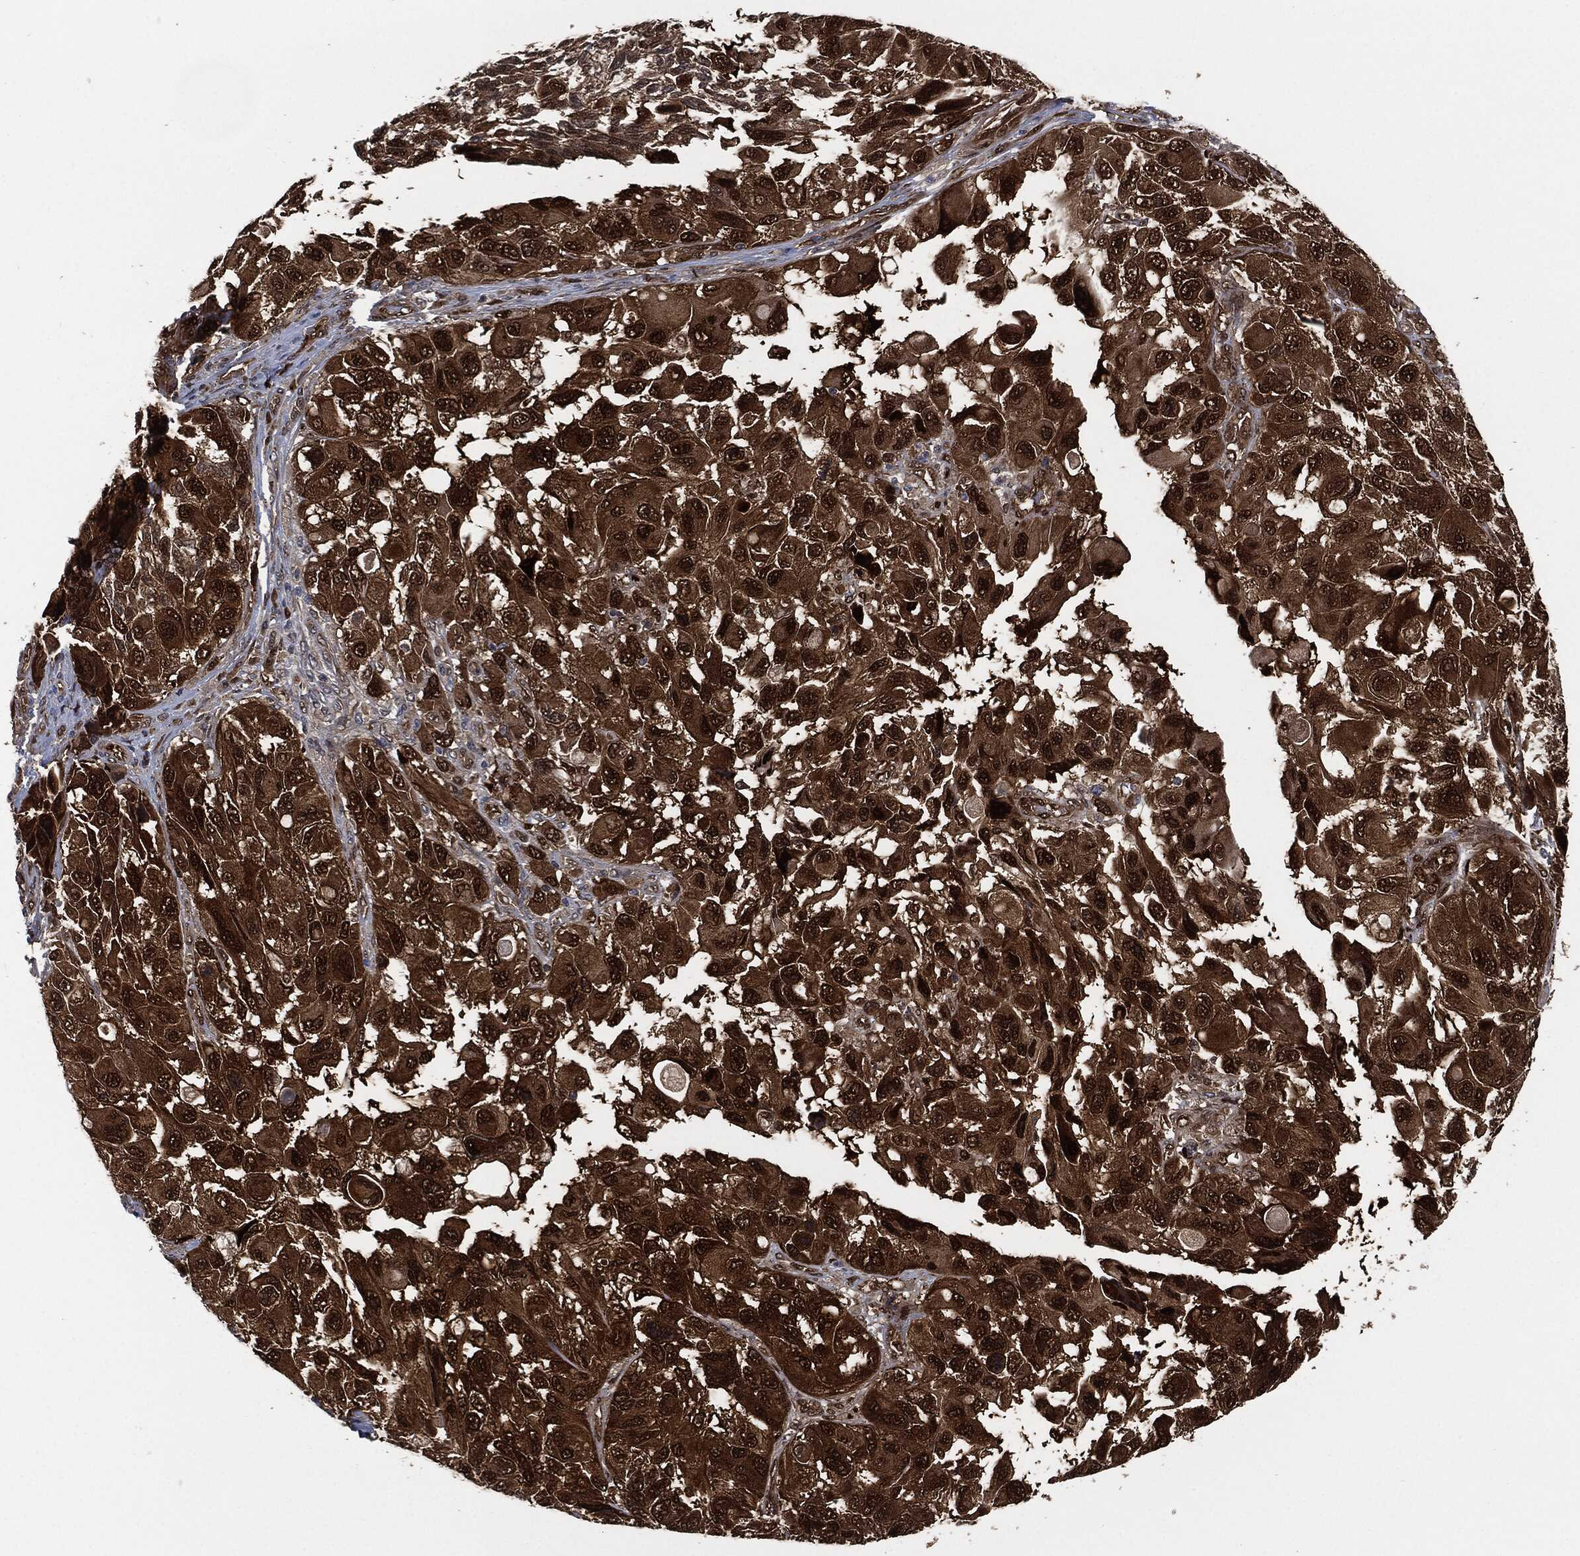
{"staining": {"intensity": "strong", "quantity": "25%-75%", "location": "cytoplasmic/membranous,nuclear"}, "tissue": "melanoma", "cell_type": "Tumor cells", "image_type": "cancer", "snomed": [{"axis": "morphology", "description": "Malignant melanoma, NOS"}, {"axis": "topography", "description": "Skin"}], "caption": "Tumor cells exhibit high levels of strong cytoplasmic/membranous and nuclear expression in approximately 25%-75% of cells in melanoma.", "gene": "DCTN1", "patient": {"sex": "female", "age": 73}}